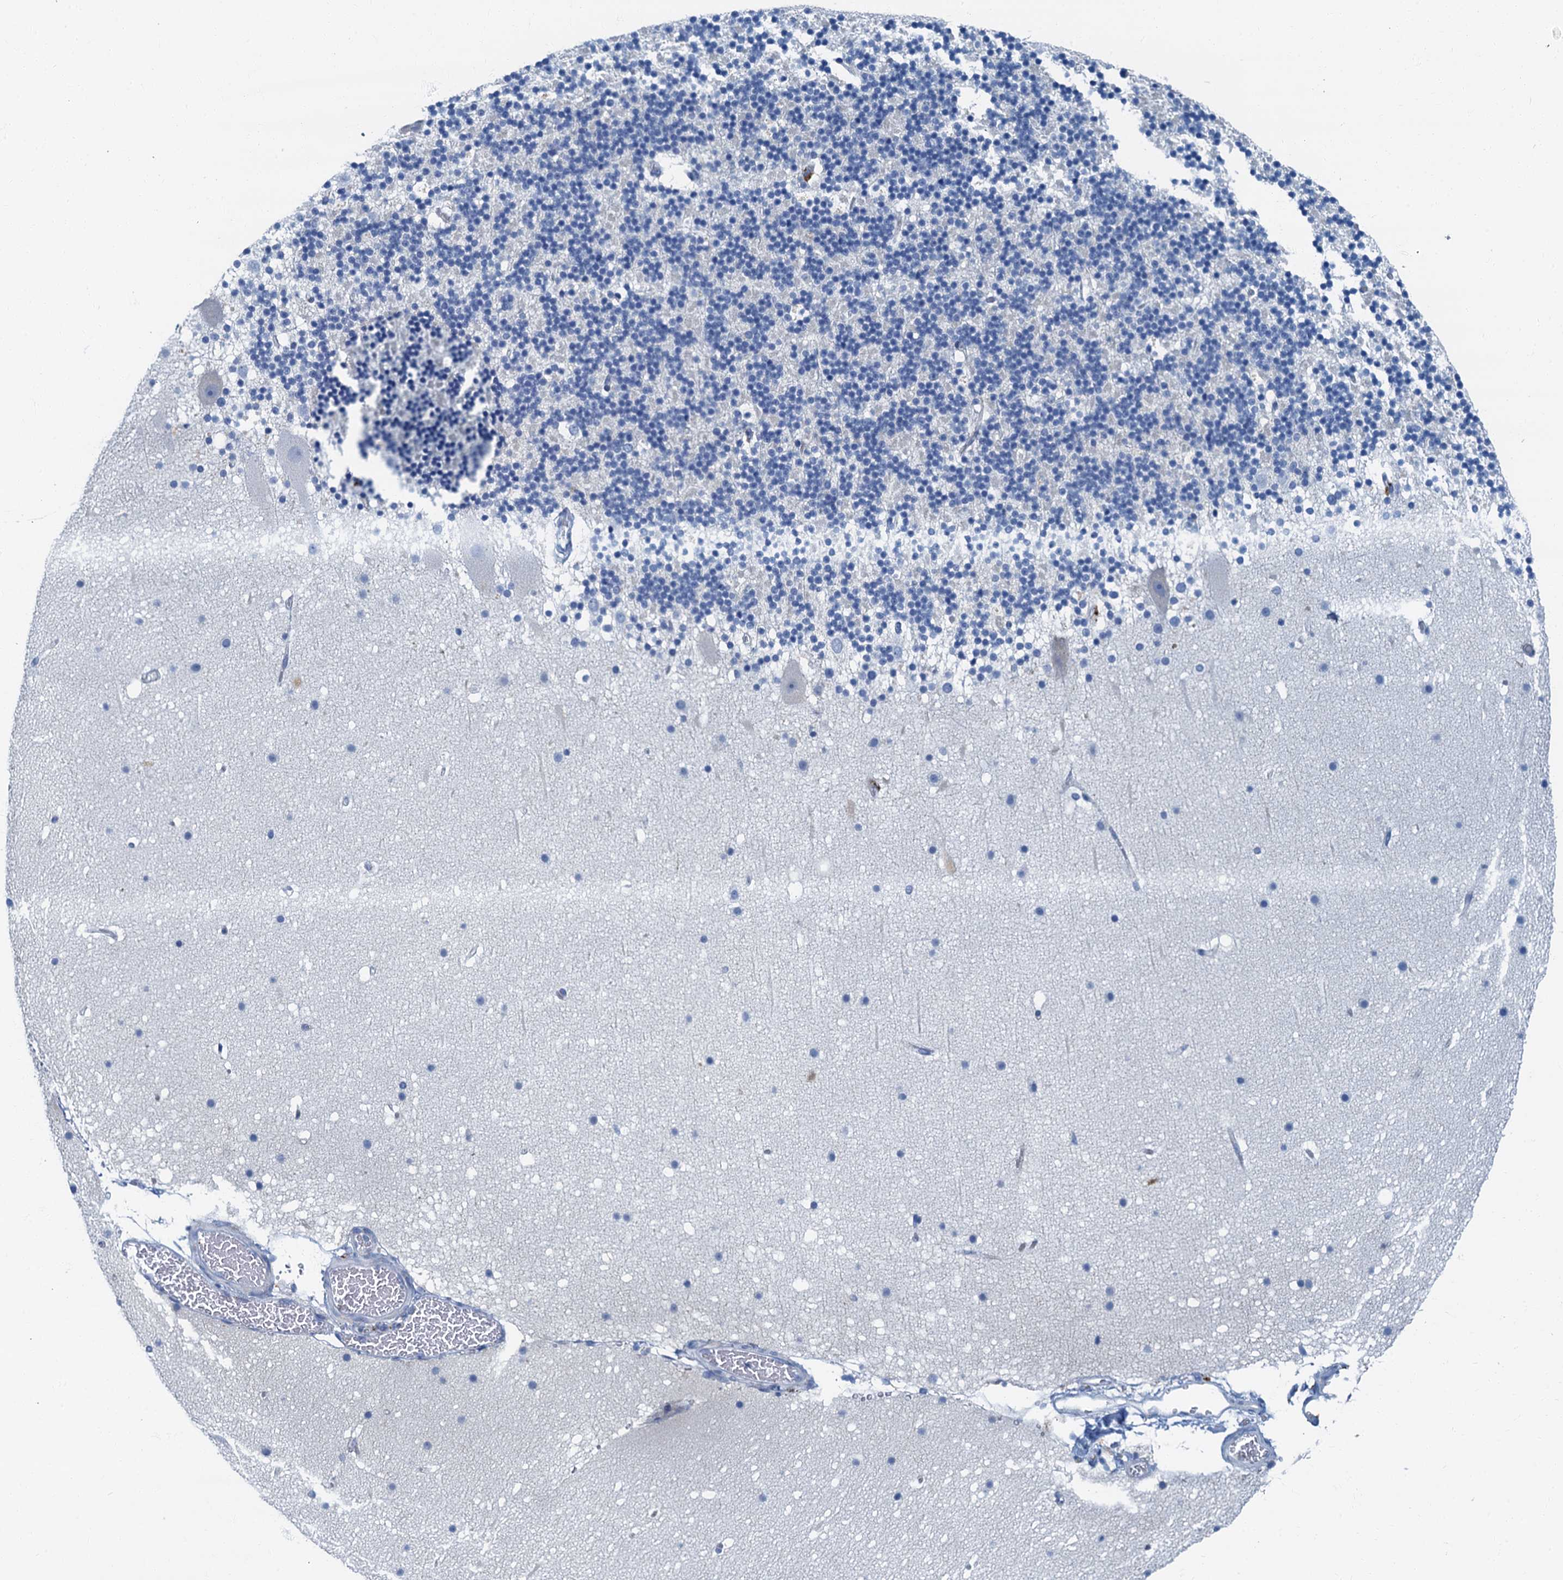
{"staining": {"intensity": "negative", "quantity": "none", "location": "none"}, "tissue": "cerebellum", "cell_type": "Cells in granular layer", "image_type": "normal", "snomed": [{"axis": "morphology", "description": "Normal tissue, NOS"}, {"axis": "topography", "description": "Cerebellum"}], "caption": "Cells in granular layer are negative for brown protein staining in unremarkable cerebellum. (Brightfield microscopy of DAB (3,3'-diaminobenzidine) immunohistochemistry at high magnification).", "gene": "LYPD3", "patient": {"sex": "male", "age": 57}}